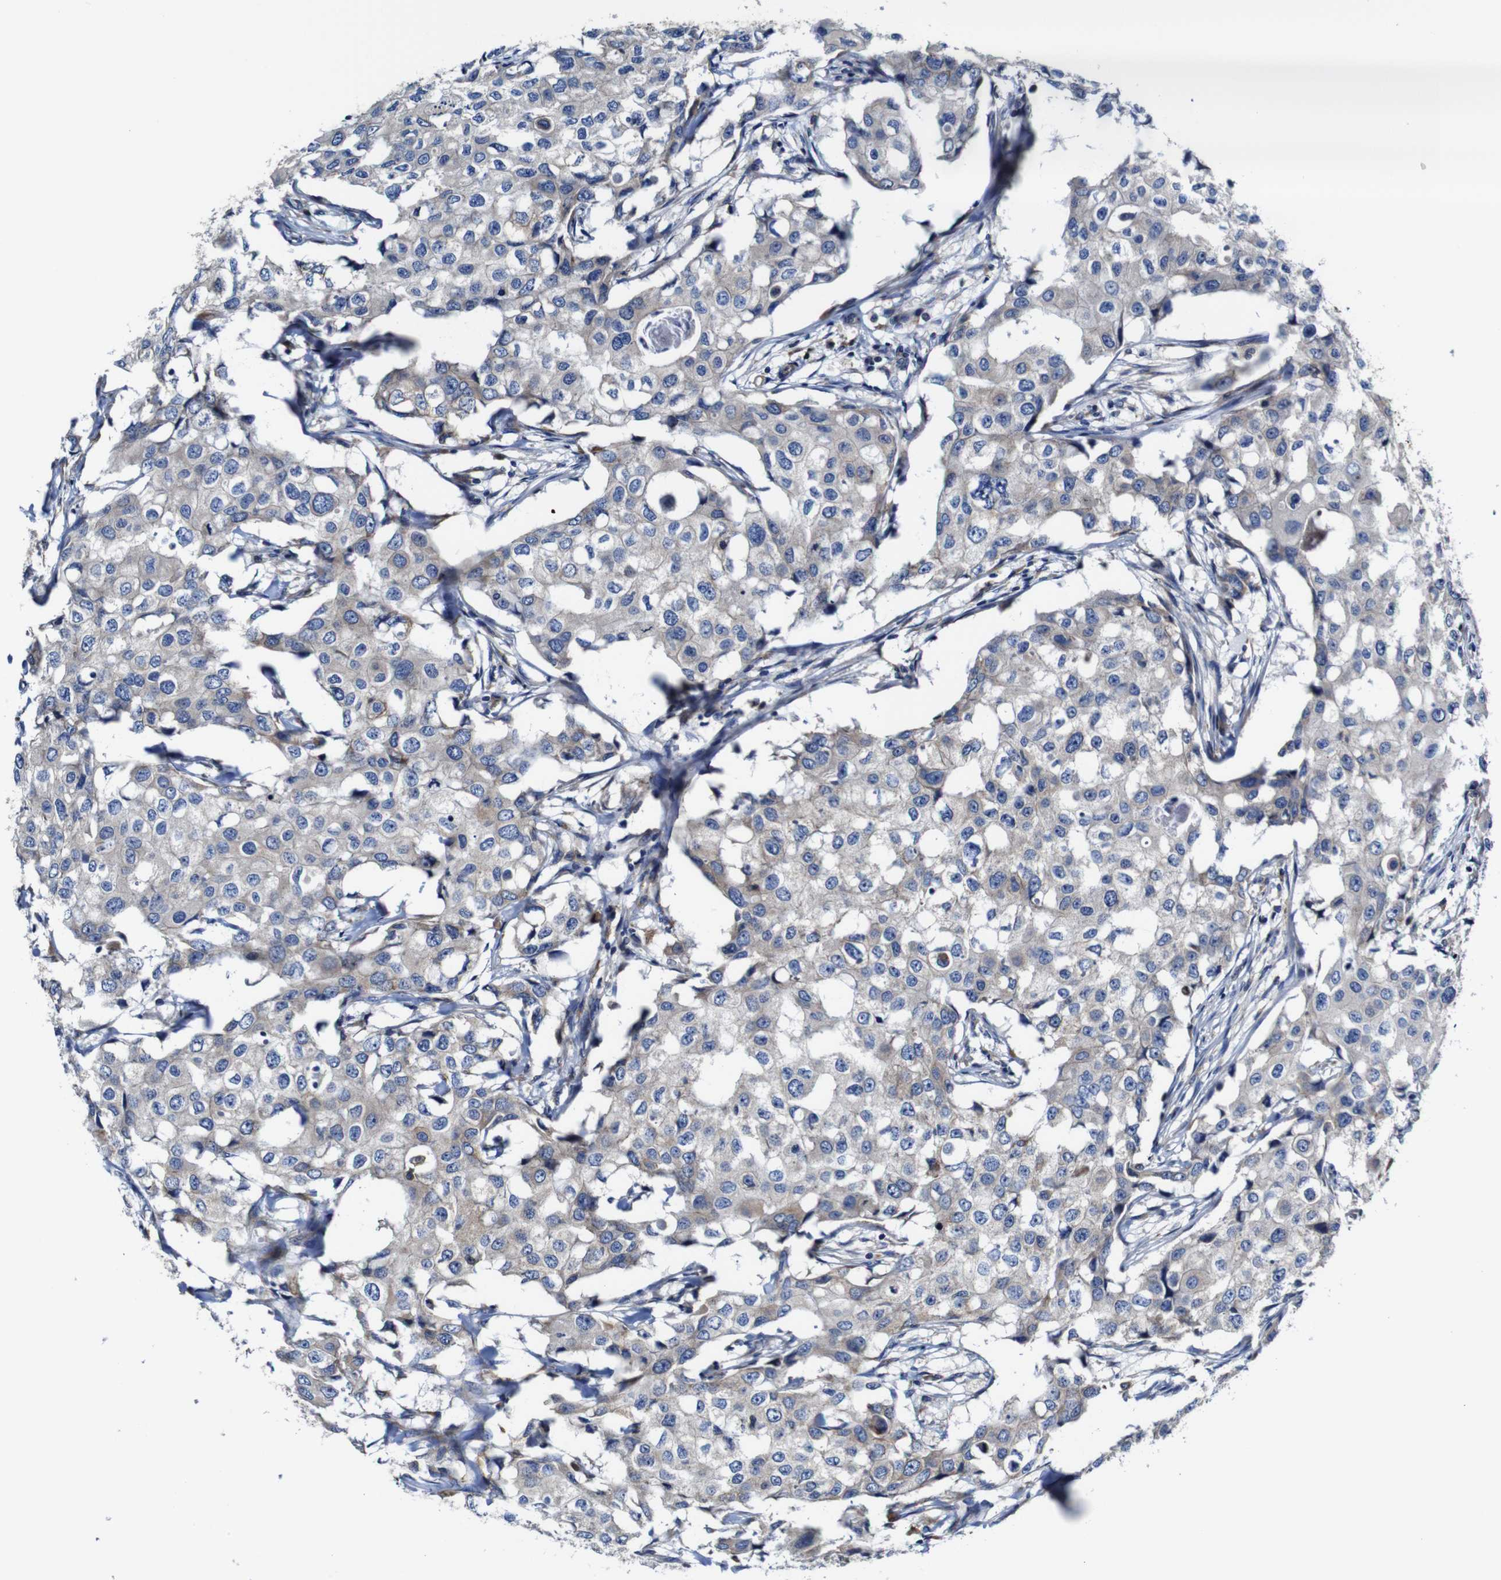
{"staining": {"intensity": "moderate", "quantity": "<25%", "location": "cytoplasmic/membranous"}, "tissue": "breast cancer", "cell_type": "Tumor cells", "image_type": "cancer", "snomed": [{"axis": "morphology", "description": "Duct carcinoma"}, {"axis": "topography", "description": "Breast"}], "caption": "Breast cancer (invasive ductal carcinoma) stained with a brown dye displays moderate cytoplasmic/membranous positive staining in about <25% of tumor cells.", "gene": "CLCC1", "patient": {"sex": "female", "age": 27}}